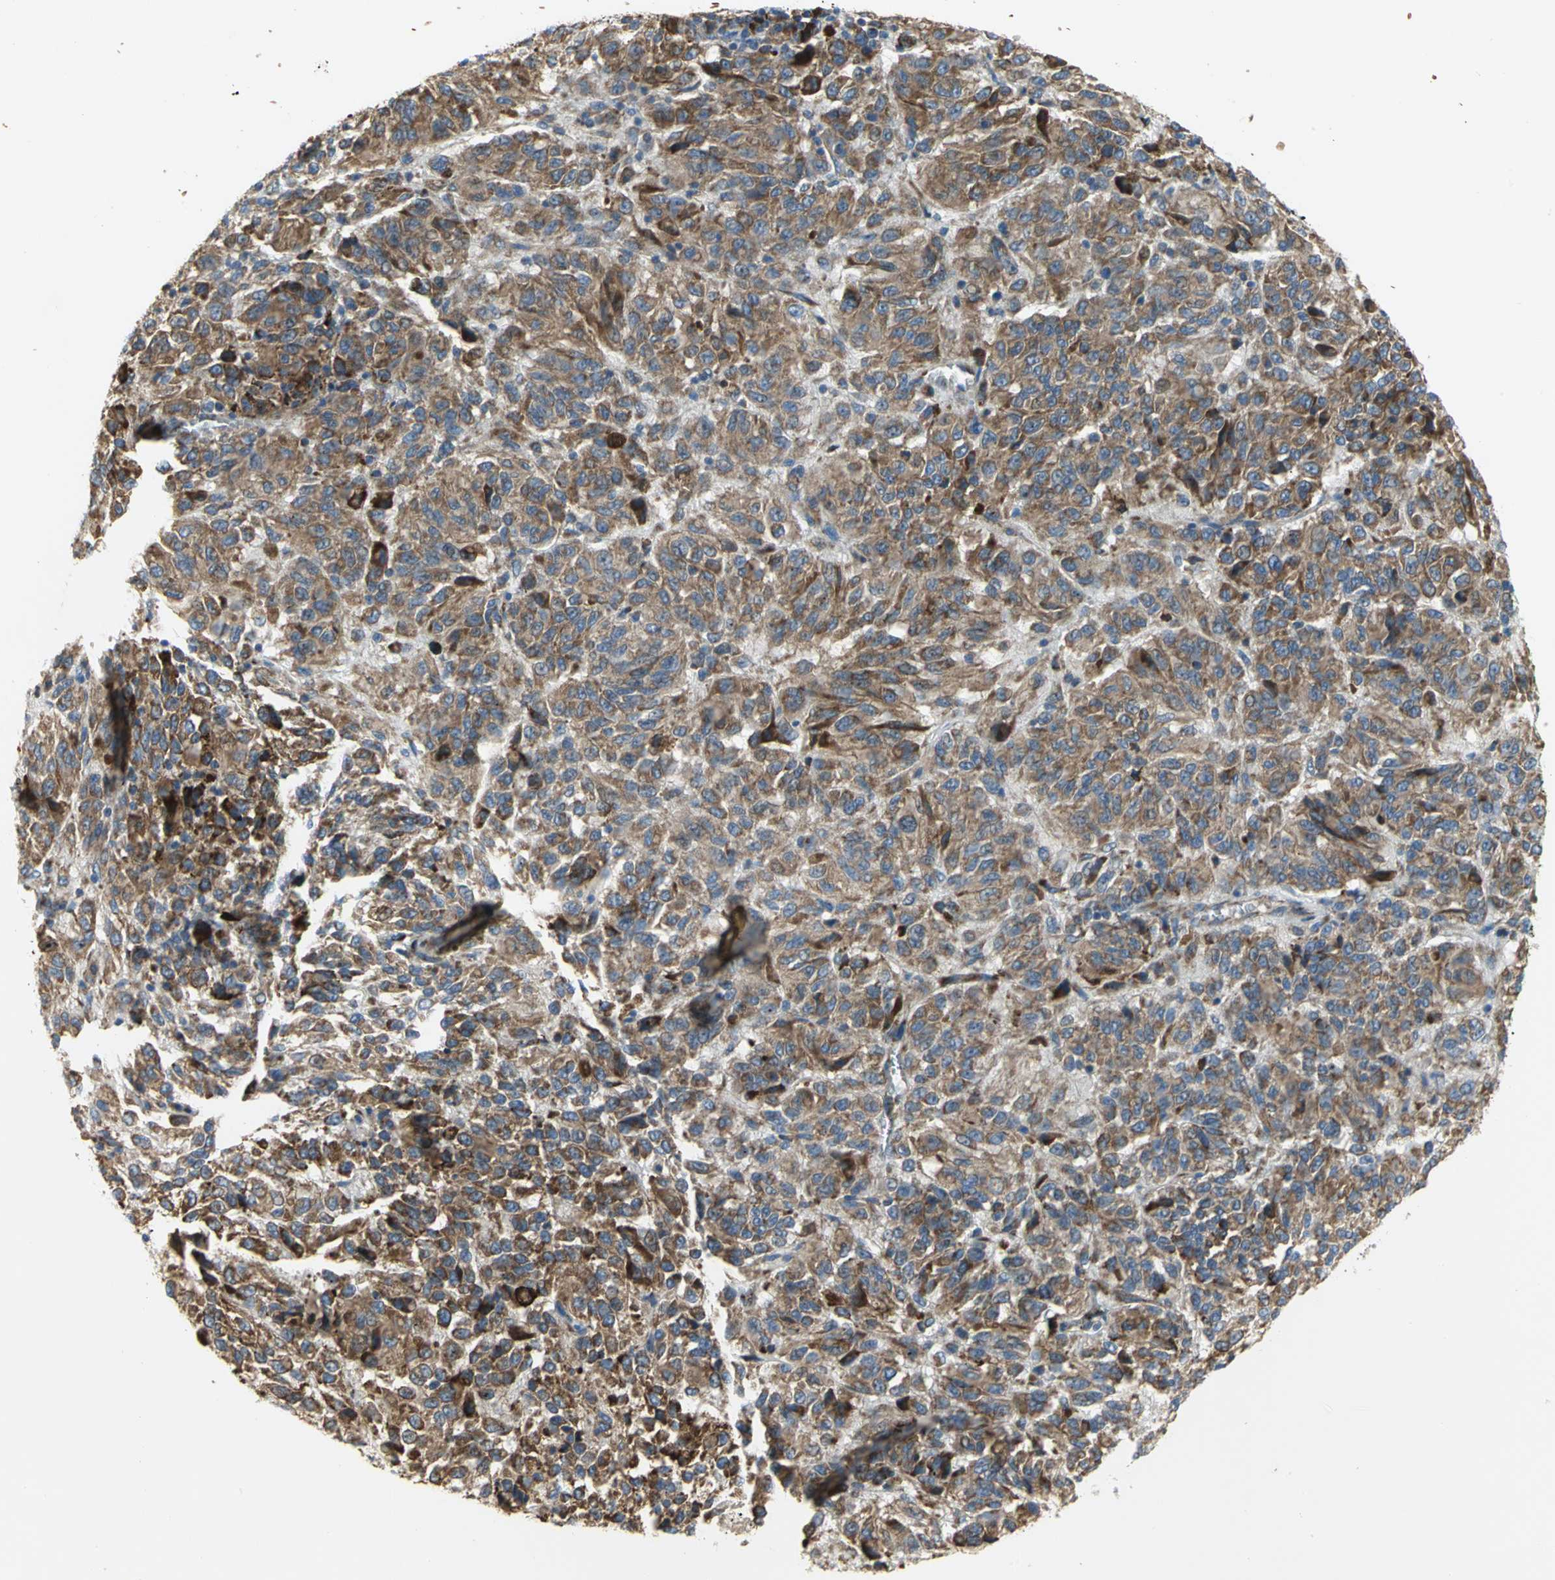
{"staining": {"intensity": "strong", "quantity": ">75%", "location": "cytoplasmic/membranous"}, "tissue": "melanoma", "cell_type": "Tumor cells", "image_type": "cancer", "snomed": [{"axis": "morphology", "description": "Malignant melanoma, Metastatic site"}, {"axis": "topography", "description": "Lung"}], "caption": "Malignant melanoma (metastatic site) stained with DAB (3,3'-diaminobenzidine) IHC reveals high levels of strong cytoplasmic/membranous staining in about >75% of tumor cells.", "gene": "TULP4", "patient": {"sex": "male", "age": 64}}